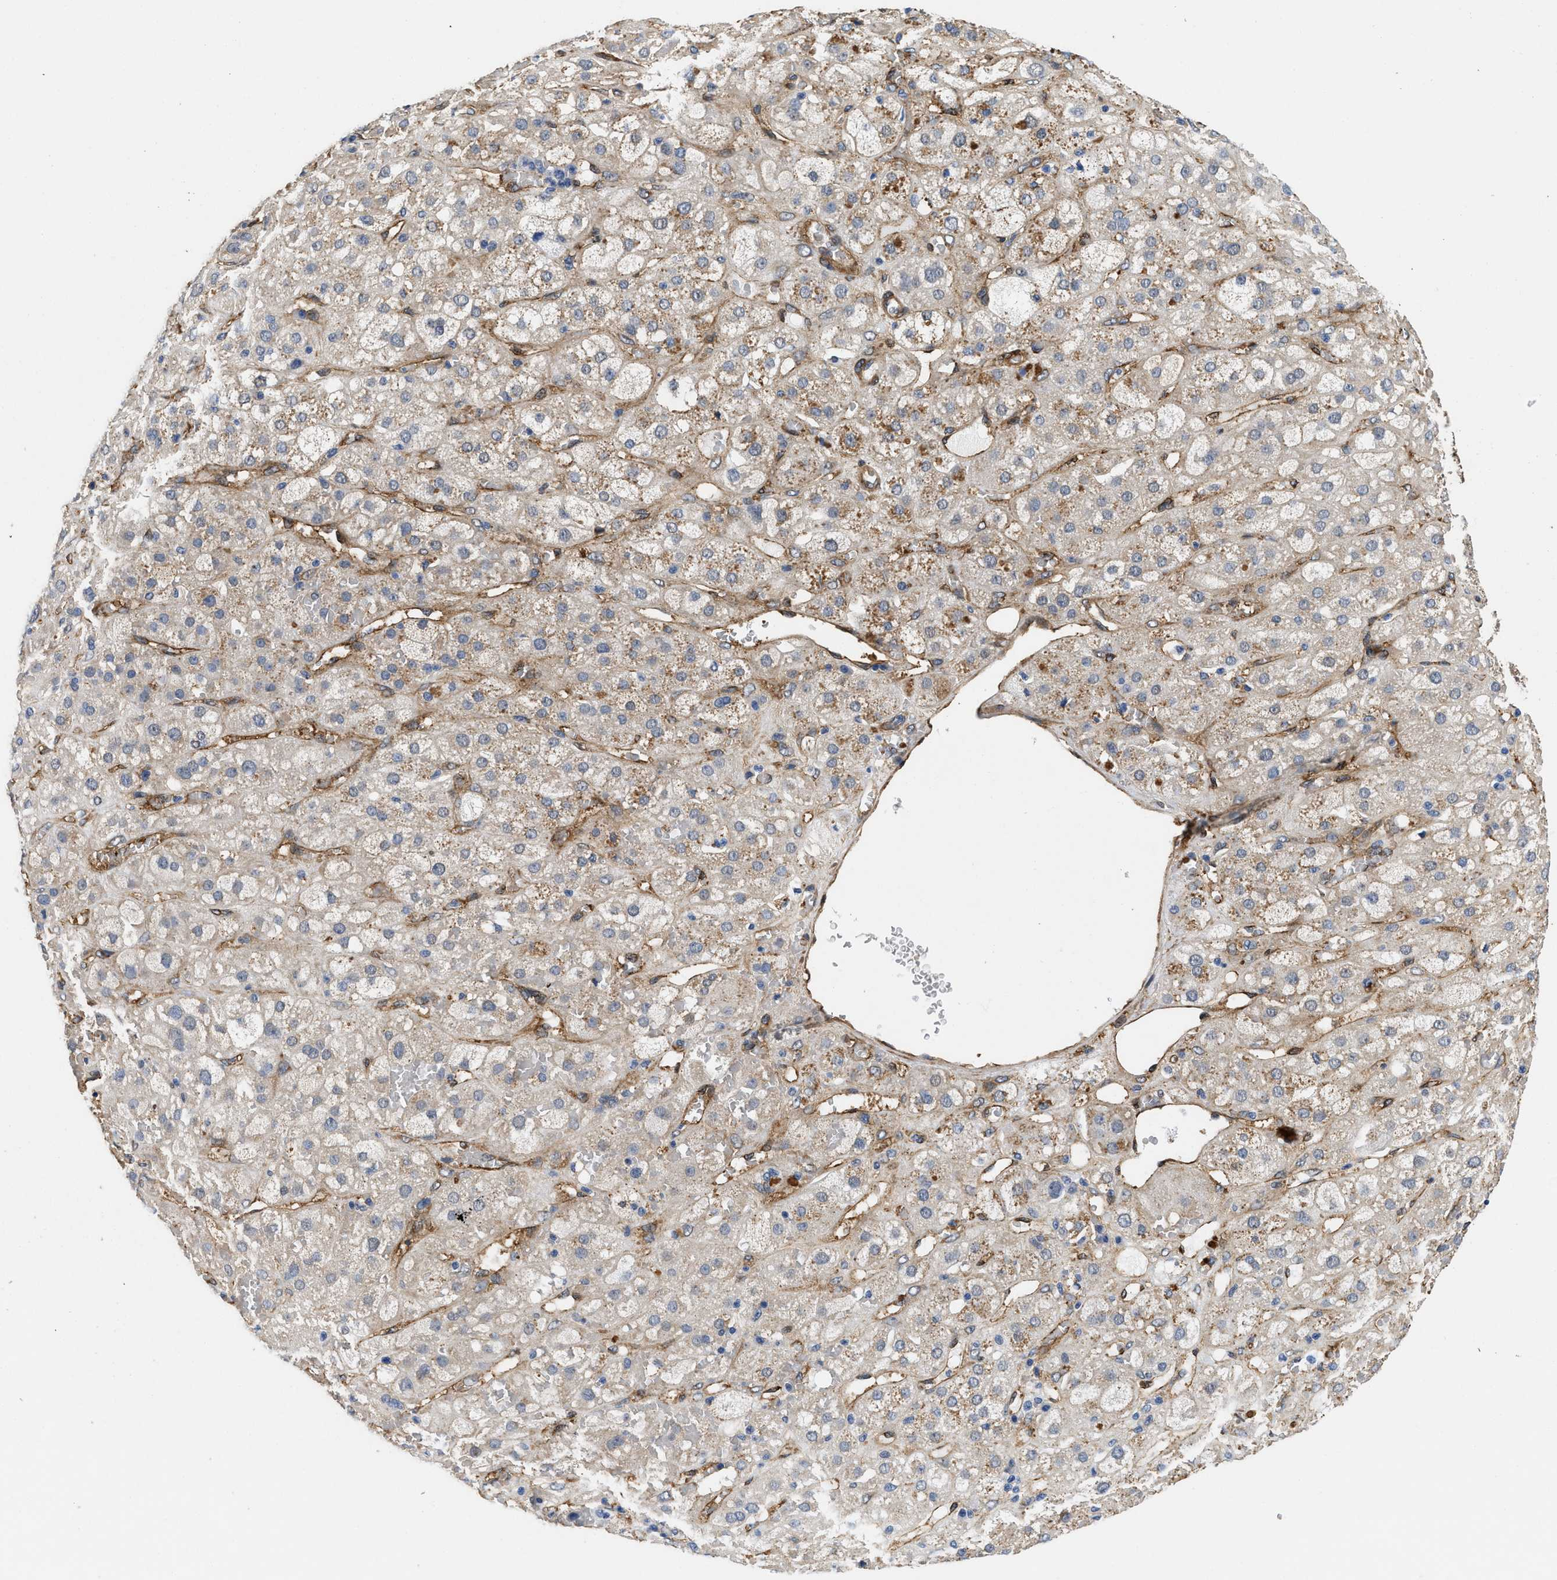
{"staining": {"intensity": "weak", "quantity": "25%-75%", "location": "cytoplasmic/membranous"}, "tissue": "adrenal gland", "cell_type": "Glandular cells", "image_type": "normal", "snomed": [{"axis": "morphology", "description": "Normal tissue, NOS"}, {"axis": "topography", "description": "Adrenal gland"}], "caption": "Glandular cells reveal low levels of weak cytoplasmic/membranous expression in about 25%-75% of cells in benign adrenal gland. The protein of interest is shown in brown color, while the nuclei are stained blue.", "gene": "RAPH1", "patient": {"sex": "female", "age": 47}}